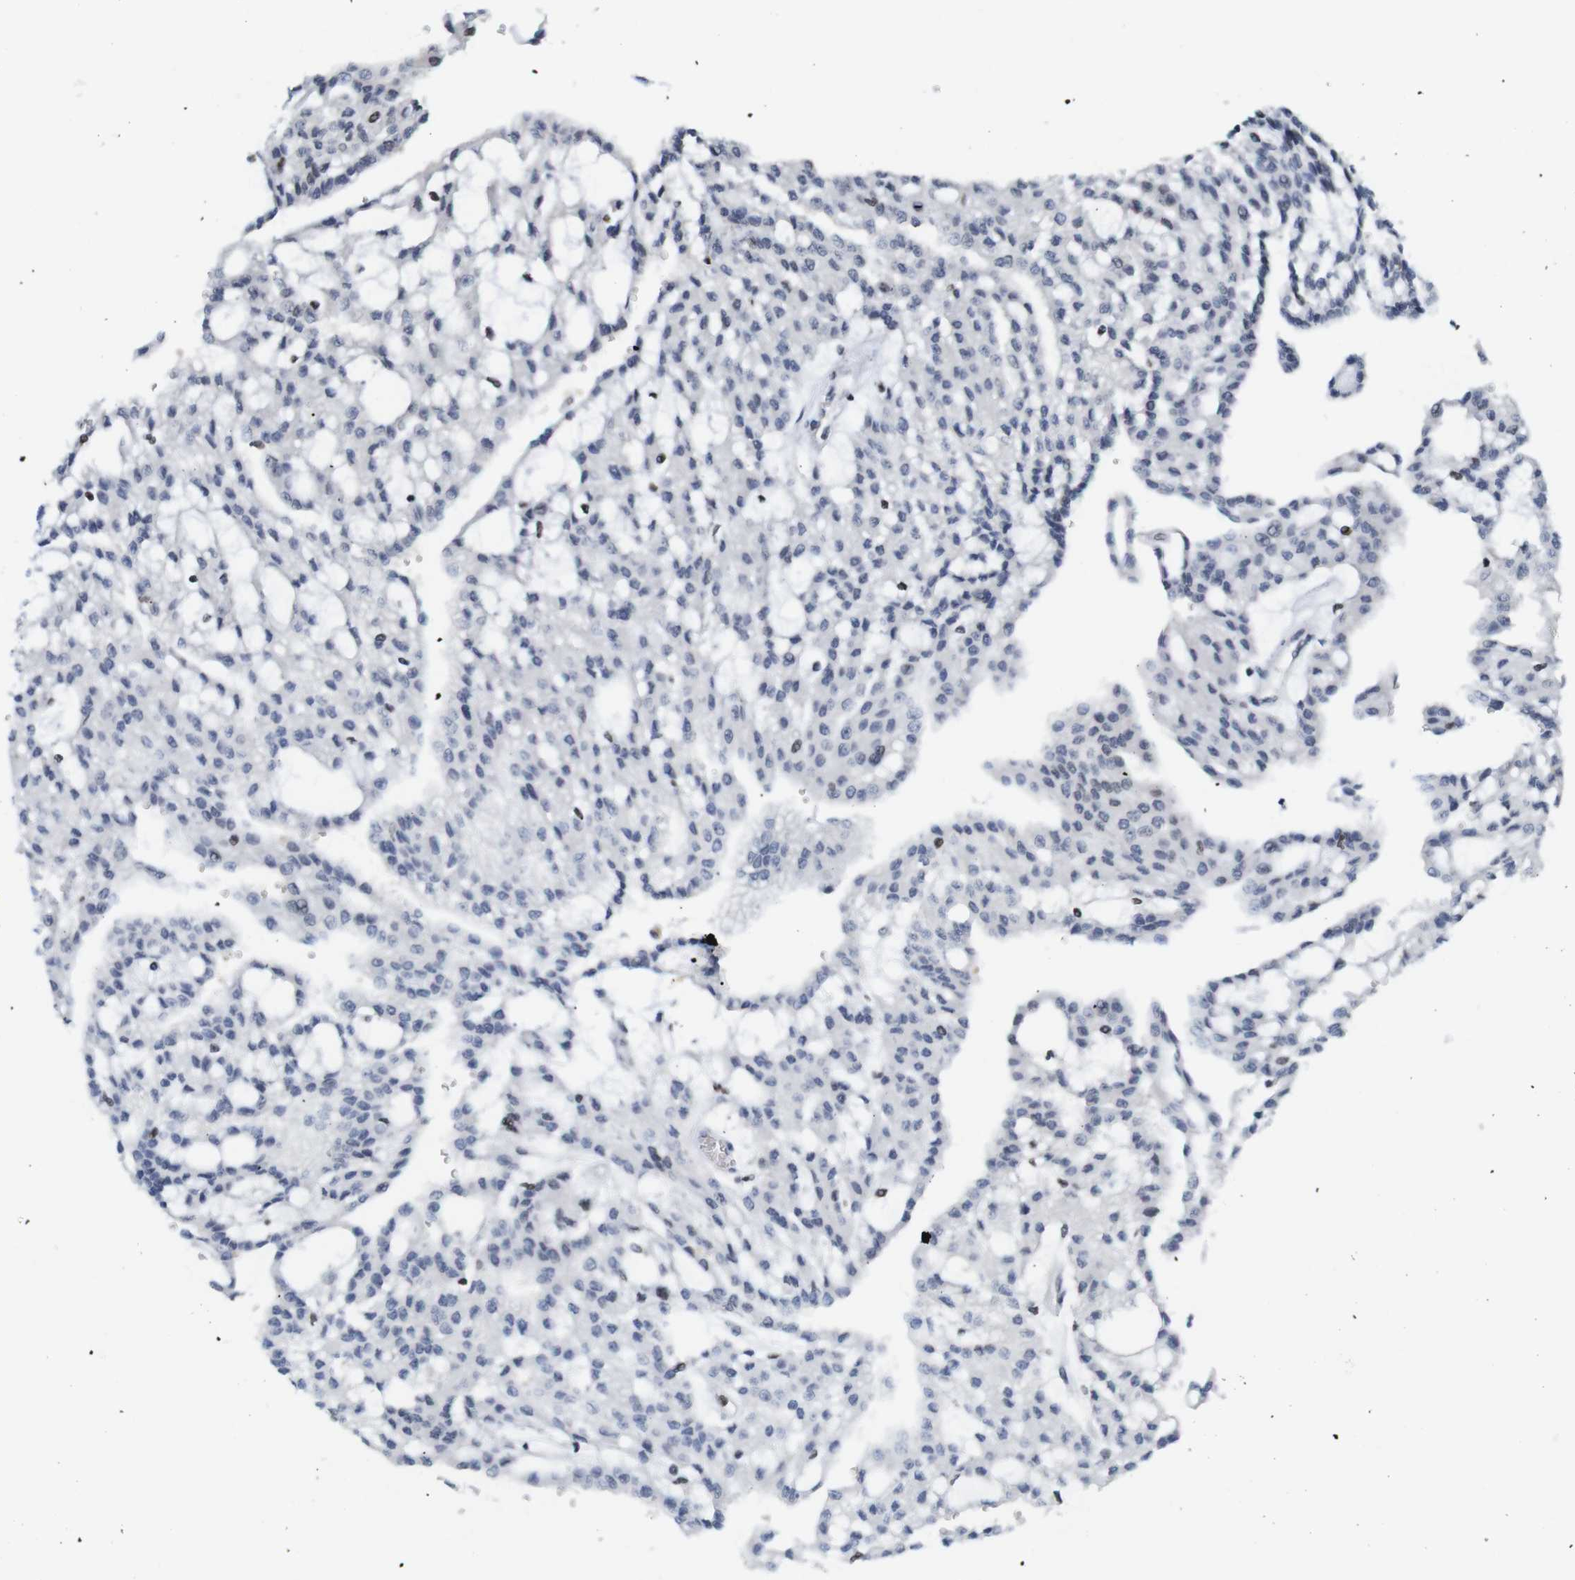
{"staining": {"intensity": "negative", "quantity": "none", "location": "none"}, "tissue": "renal cancer", "cell_type": "Tumor cells", "image_type": "cancer", "snomed": [{"axis": "morphology", "description": "Adenocarcinoma, NOS"}, {"axis": "topography", "description": "Kidney"}], "caption": "DAB immunohistochemical staining of adenocarcinoma (renal) demonstrates no significant staining in tumor cells.", "gene": "MBD1", "patient": {"sex": "male", "age": 63}}